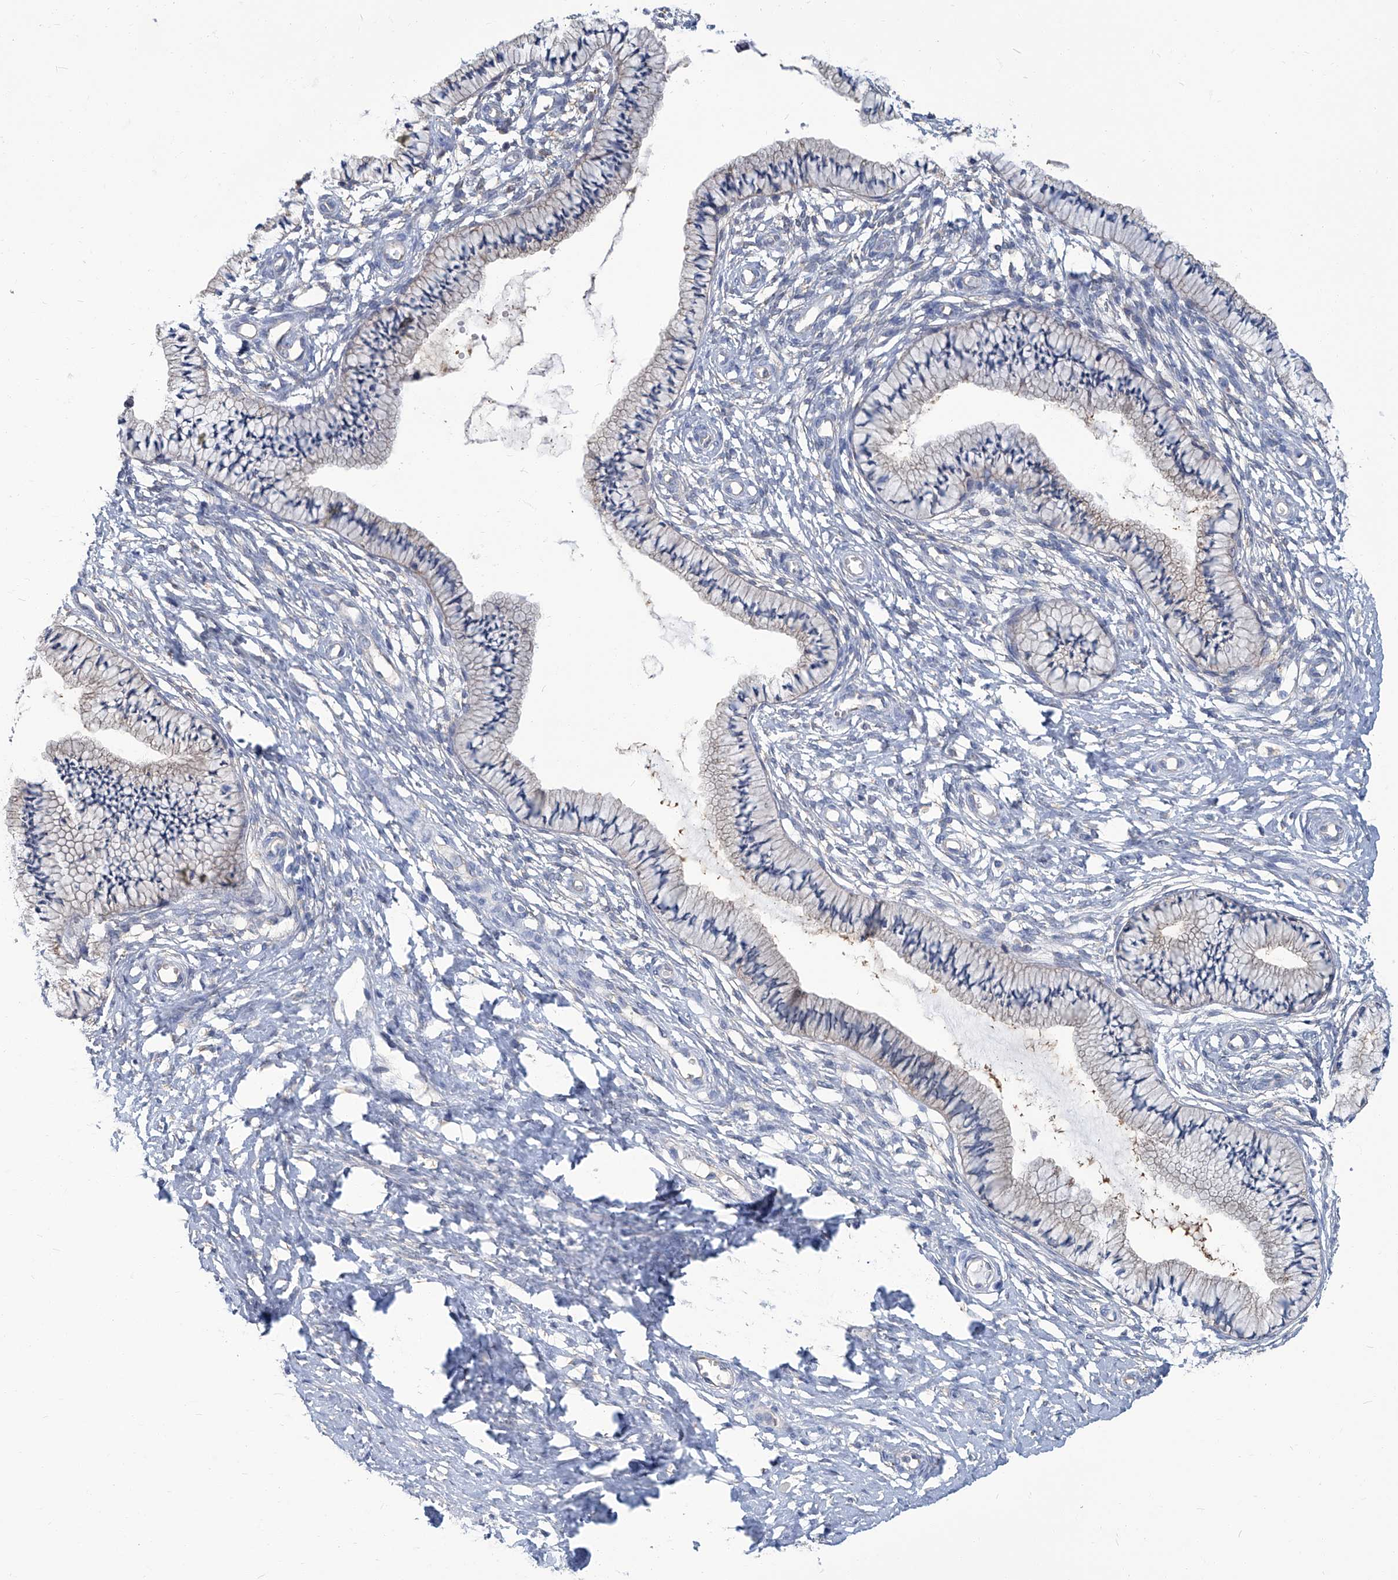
{"staining": {"intensity": "weak", "quantity": ">75%", "location": "cytoplasmic/membranous"}, "tissue": "cervix", "cell_type": "Glandular cells", "image_type": "normal", "snomed": [{"axis": "morphology", "description": "Normal tissue, NOS"}, {"axis": "topography", "description": "Cervix"}], "caption": "Protein expression analysis of normal human cervix reveals weak cytoplasmic/membranous expression in approximately >75% of glandular cells. (DAB IHC, brown staining for protein, blue staining for nuclei).", "gene": "PFKL", "patient": {"sex": "female", "age": 36}}